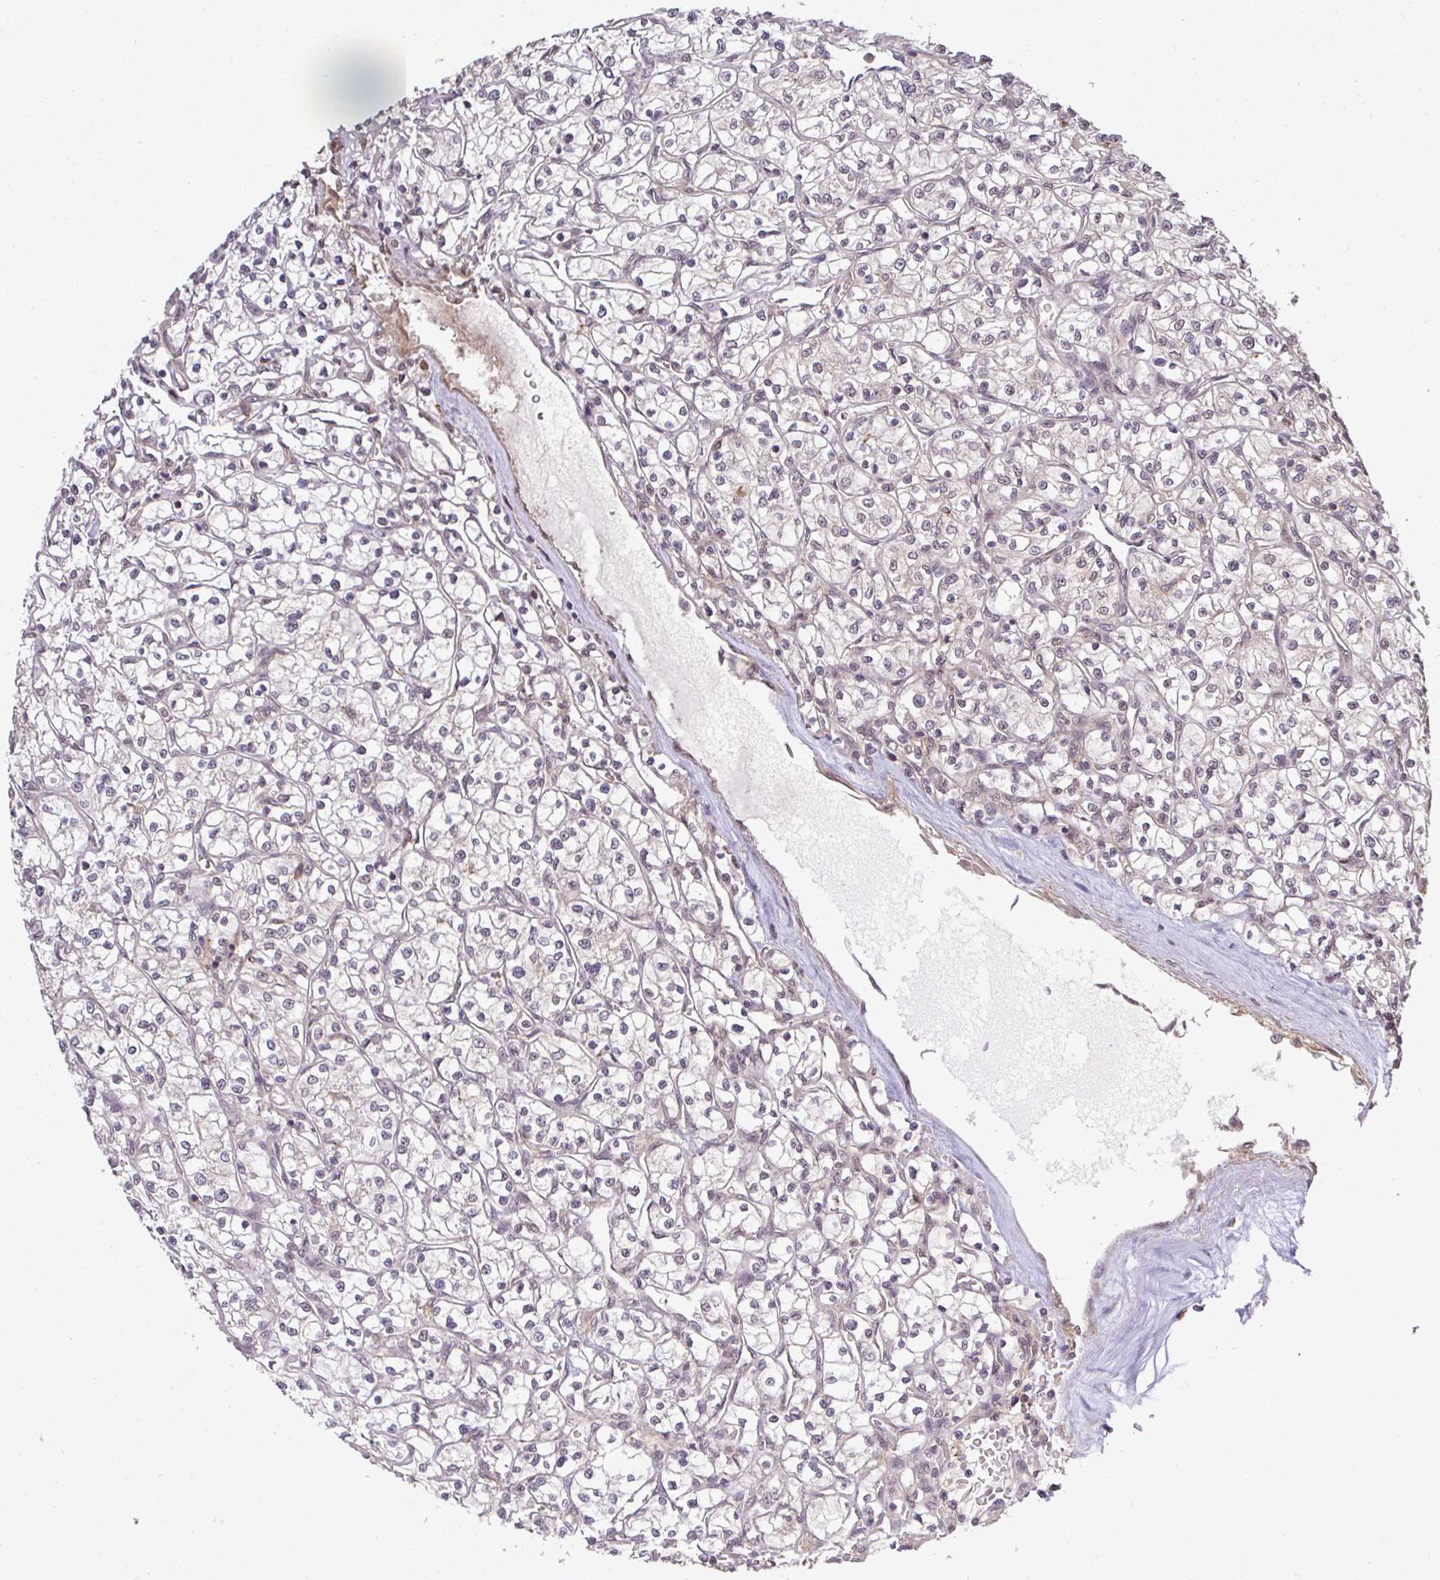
{"staining": {"intensity": "negative", "quantity": "none", "location": "none"}, "tissue": "renal cancer", "cell_type": "Tumor cells", "image_type": "cancer", "snomed": [{"axis": "morphology", "description": "Adenocarcinoma, NOS"}, {"axis": "topography", "description": "Kidney"}], "caption": "Tumor cells show no significant protein staining in adenocarcinoma (renal). (Immunohistochemistry, brightfield microscopy, high magnification).", "gene": "FAM153A", "patient": {"sex": "female", "age": 64}}